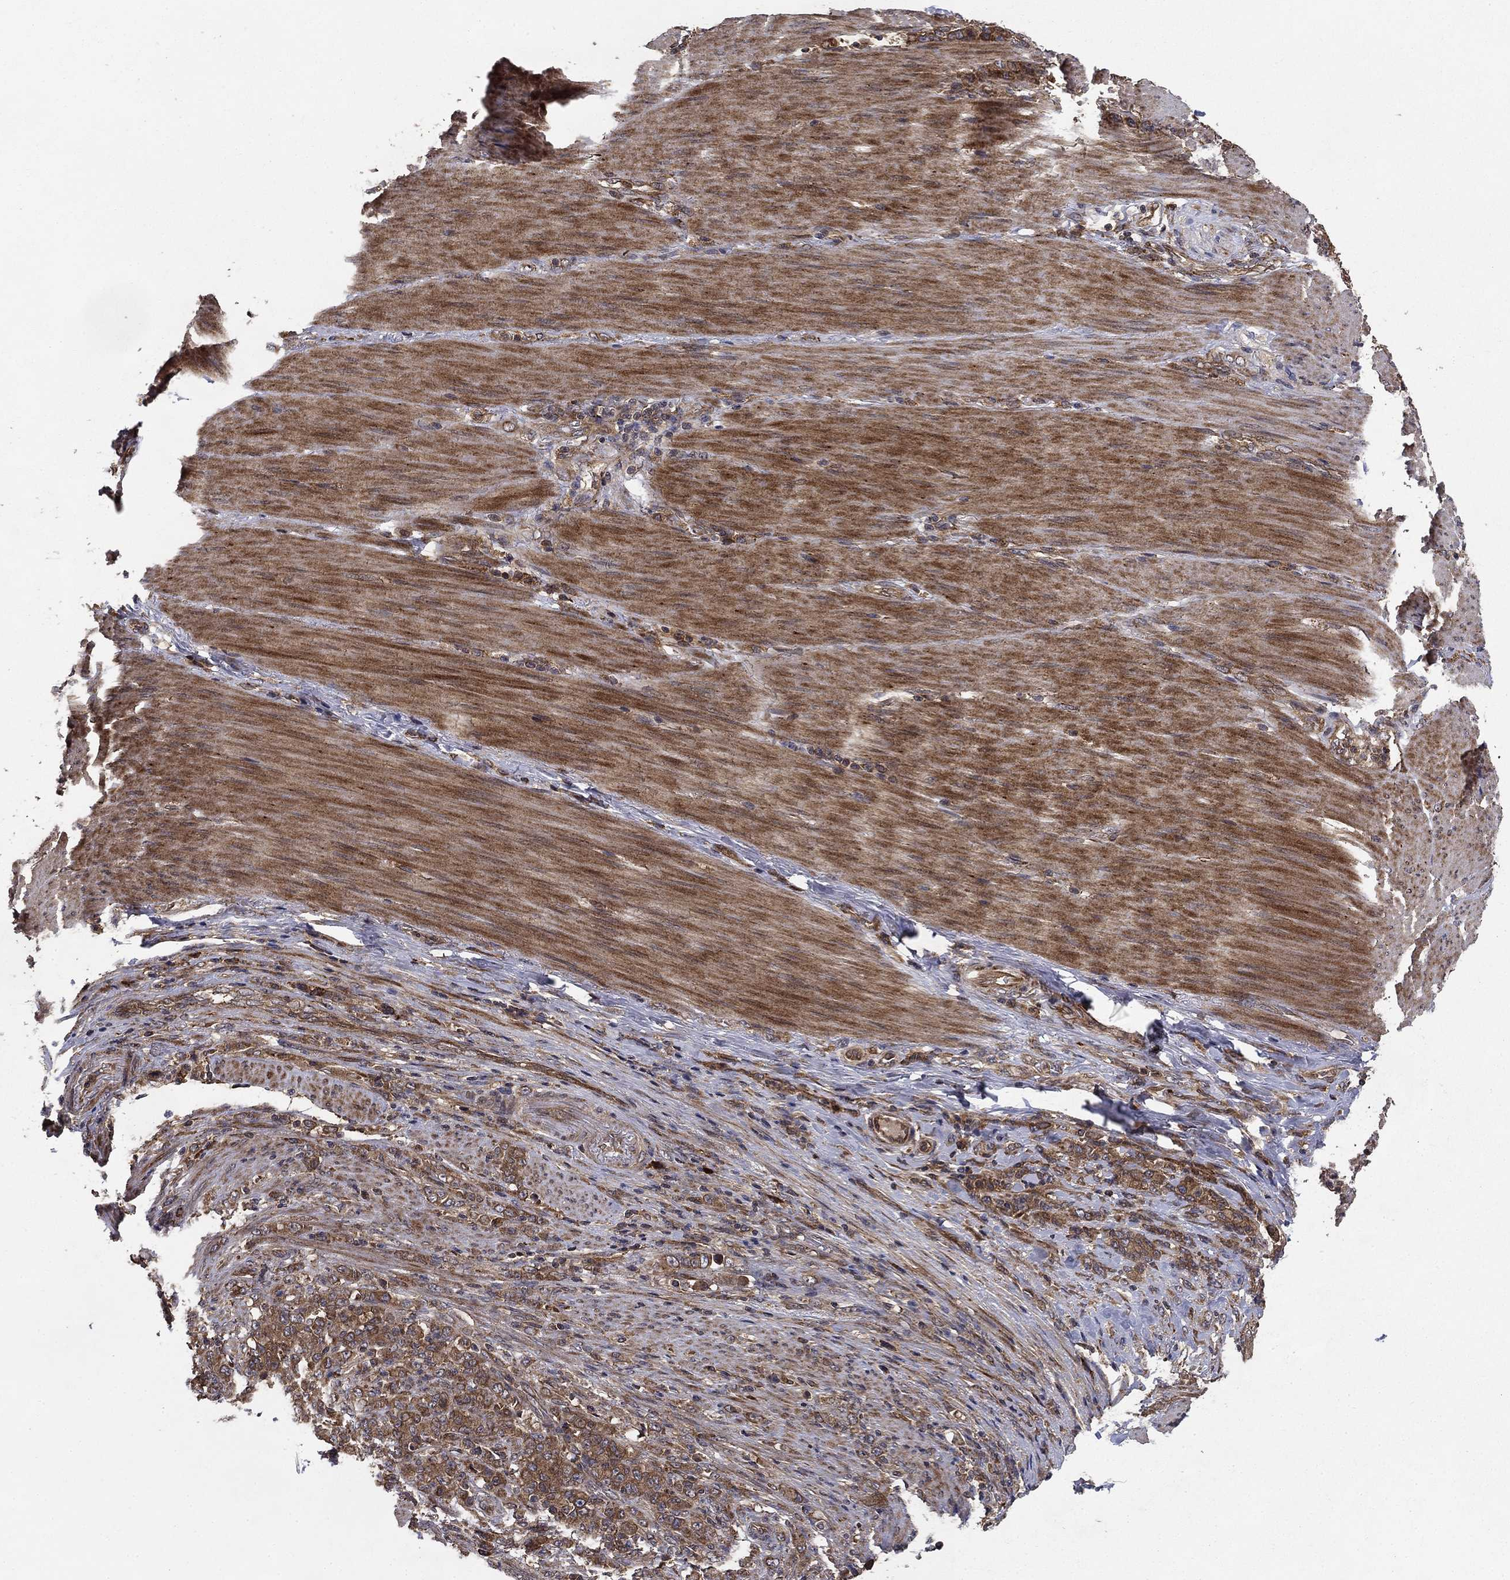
{"staining": {"intensity": "moderate", "quantity": ">75%", "location": "cytoplasmic/membranous"}, "tissue": "stomach cancer", "cell_type": "Tumor cells", "image_type": "cancer", "snomed": [{"axis": "morphology", "description": "Normal tissue, NOS"}, {"axis": "morphology", "description": "Adenocarcinoma, NOS"}, {"axis": "topography", "description": "Stomach"}], "caption": "There is medium levels of moderate cytoplasmic/membranous positivity in tumor cells of adenocarcinoma (stomach), as demonstrated by immunohistochemical staining (brown color).", "gene": "BABAM2", "patient": {"sex": "female", "age": 79}}